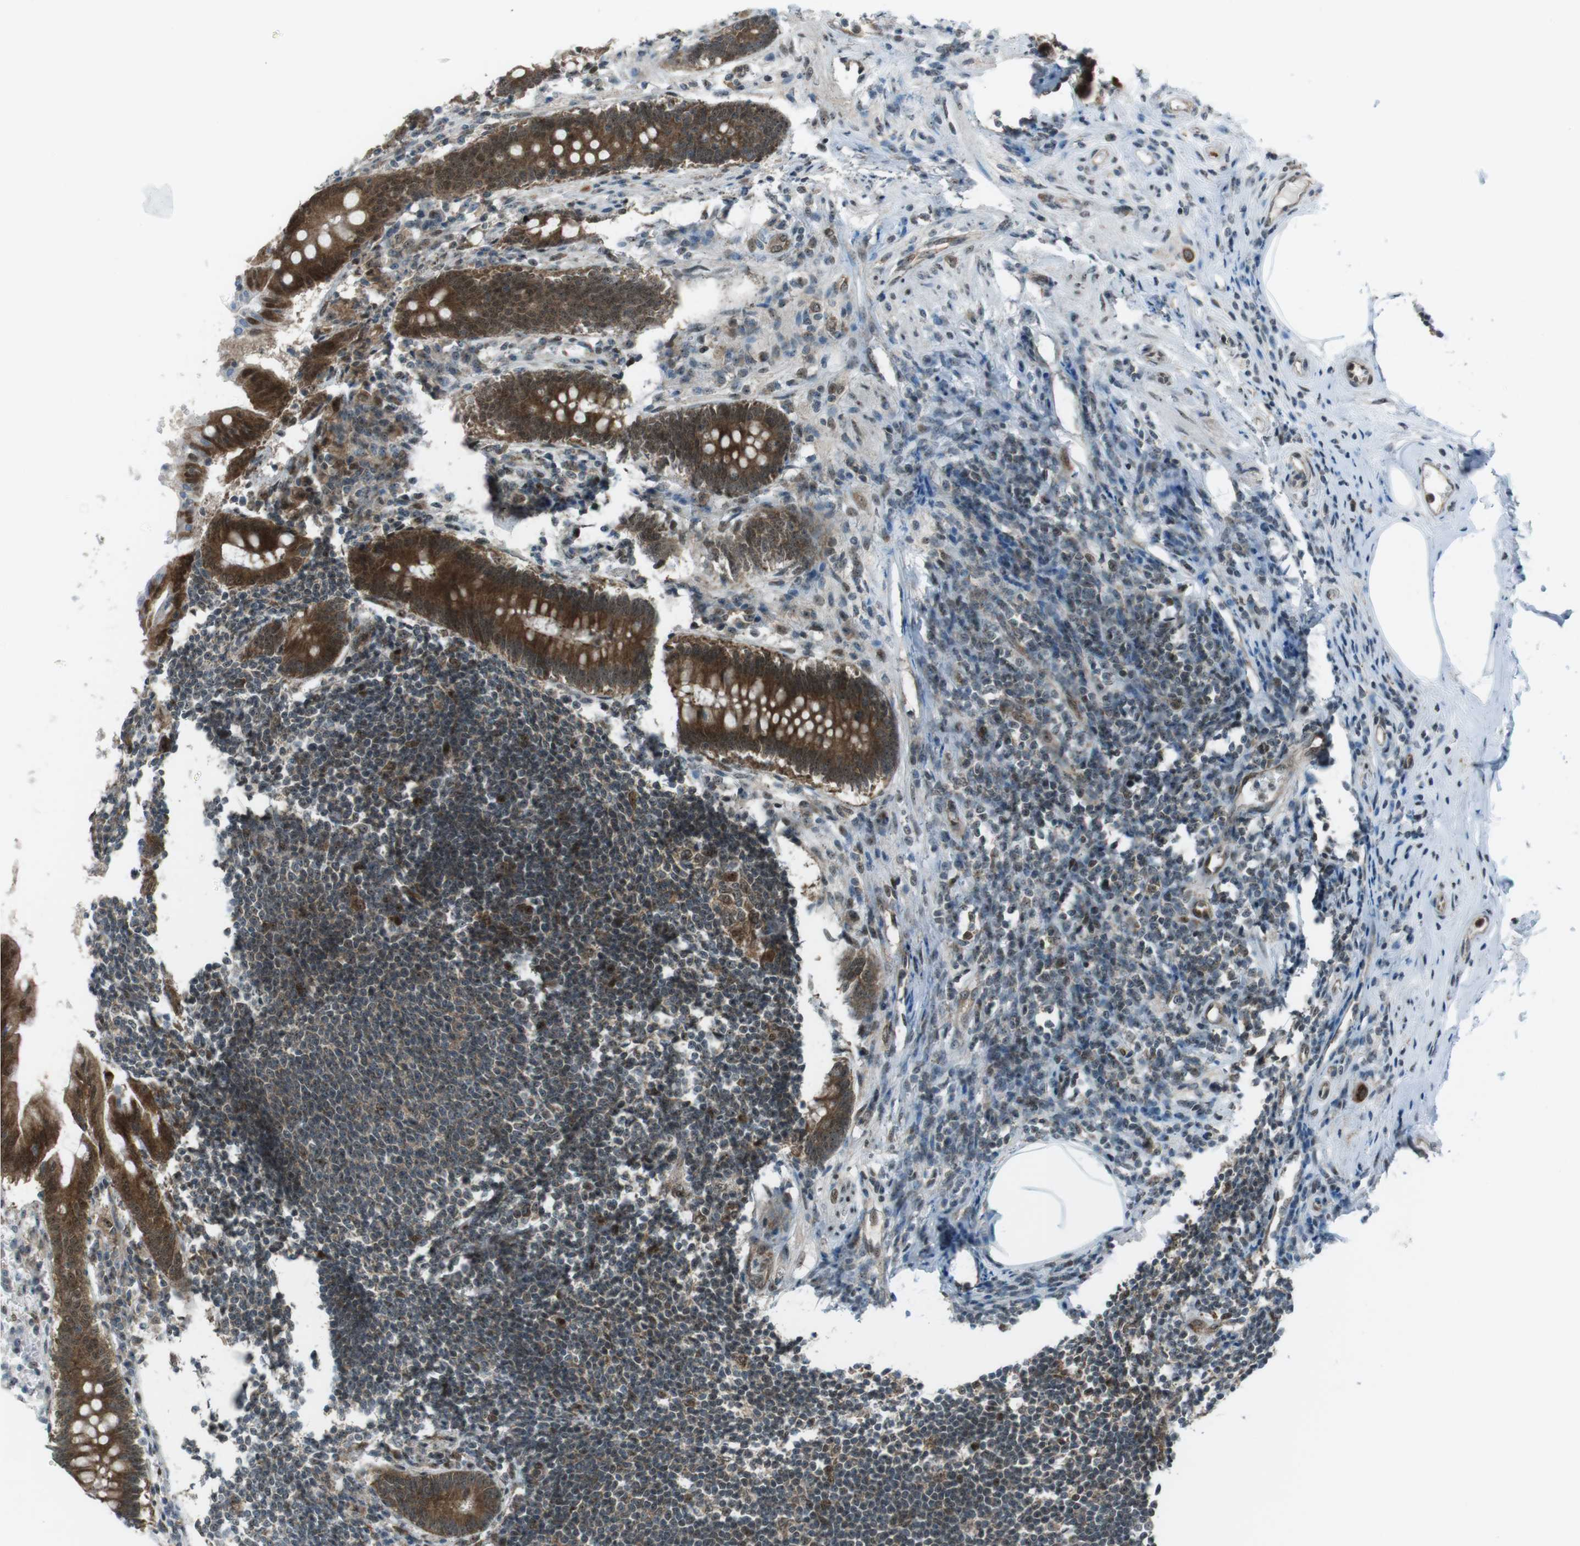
{"staining": {"intensity": "strong", "quantity": ">75%", "location": "cytoplasmic/membranous,nuclear"}, "tissue": "appendix", "cell_type": "Glandular cells", "image_type": "normal", "snomed": [{"axis": "morphology", "description": "Normal tissue, NOS"}, {"axis": "topography", "description": "Appendix"}], "caption": "Protein expression by immunohistochemistry exhibits strong cytoplasmic/membranous,nuclear expression in approximately >75% of glandular cells in unremarkable appendix.", "gene": "CSNK1D", "patient": {"sex": "female", "age": 50}}